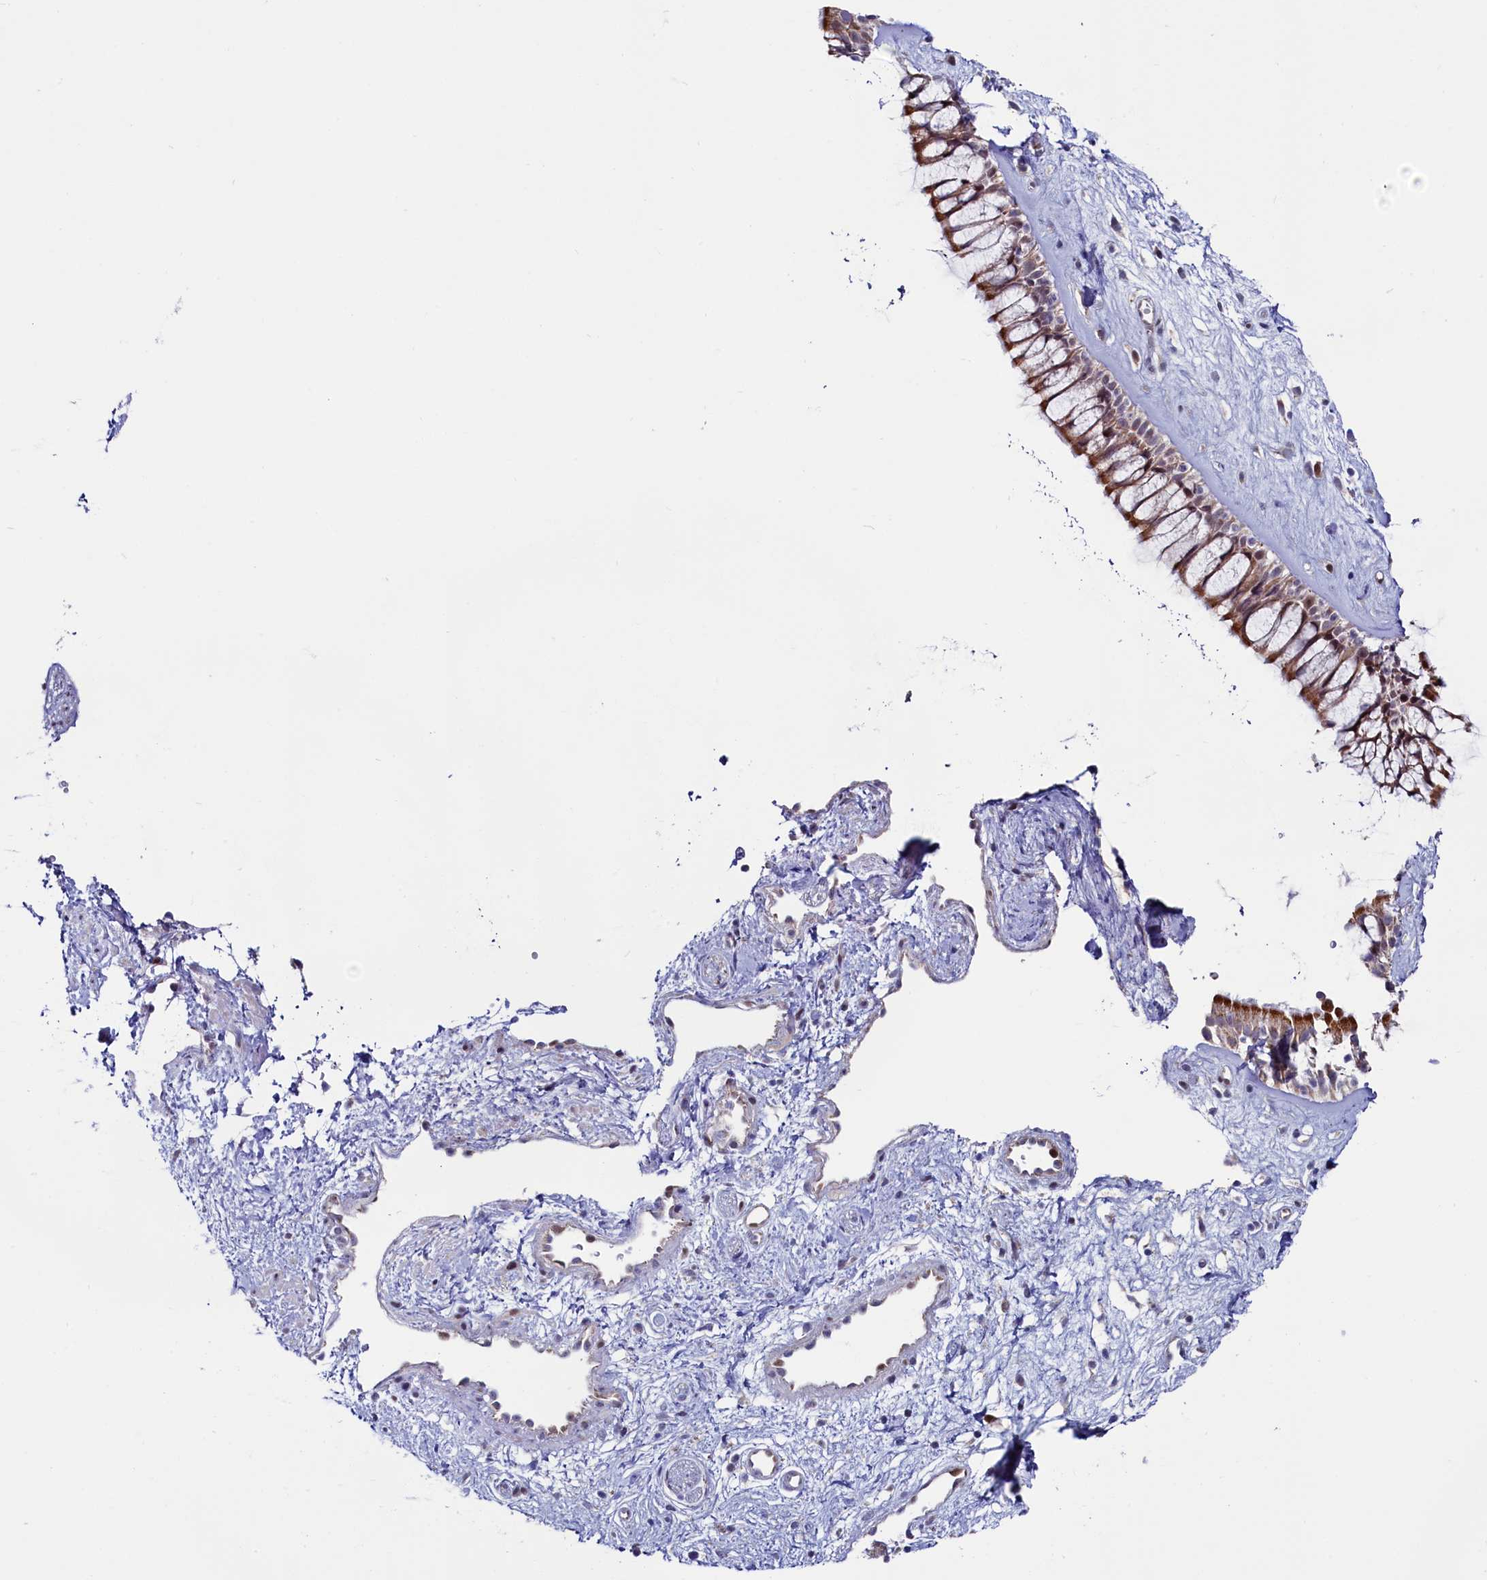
{"staining": {"intensity": "moderate", "quantity": ">75%", "location": "cytoplasmic/membranous"}, "tissue": "nasopharynx", "cell_type": "Respiratory epithelial cells", "image_type": "normal", "snomed": [{"axis": "morphology", "description": "Normal tissue, NOS"}, {"axis": "topography", "description": "Nasopharynx"}], "caption": "Immunohistochemical staining of unremarkable nasopharynx exhibits medium levels of moderate cytoplasmic/membranous expression in approximately >75% of respiratory epithelial cells. The staining is performed using DAB brown chromogen to label protein expression. The nuclei are counter-stained blue using hematoxylin.", "gene": "CIAPIN1", "patient": {"sex": "male", "age": 32}}